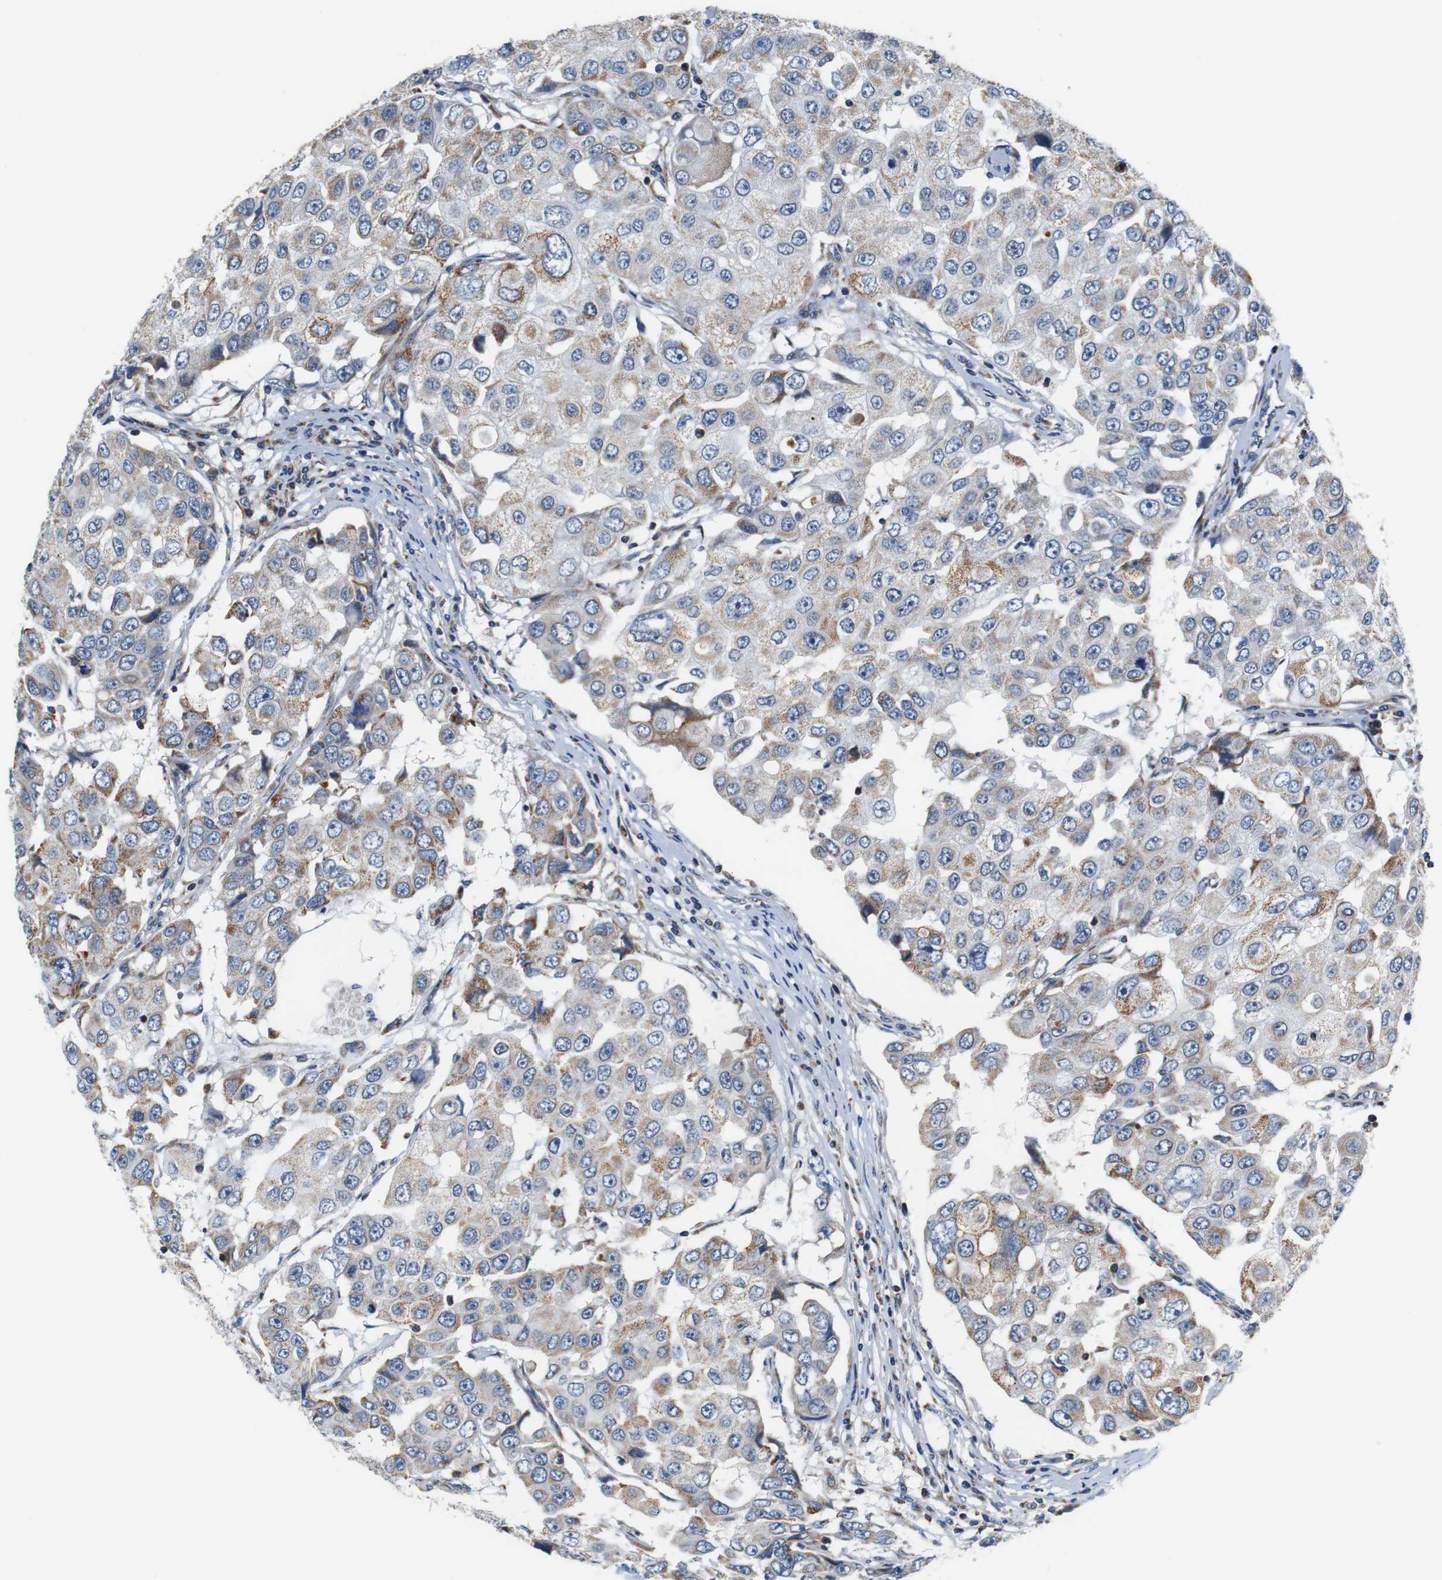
{"staining": {"intensity": "moderate", "quantity": "25%-75%", "location": "cytoplasmic/membranous"}, "tissue": "breast cancer", "cell_type": "Tumor cells", "image_type": "cancer", "snomed": [{"axis": "morphology", "description": "Duct carcinoma"}, {"axis": "topography", "description": "Breast"}], "caption": "Brown immunohistochemical staining in invasive ductal carcinoma (breast) exhibits moderate cytoplasmic/membranous staining in about 25%-75% of tumor cells. The staining was performed using DAB to visualize the protein expression in brown, while the nuclei were stained in blue with hematoxylin (Magnification: 20x).", "gene": "LRP4", "patient": {"sex": "female", "age": 27}}